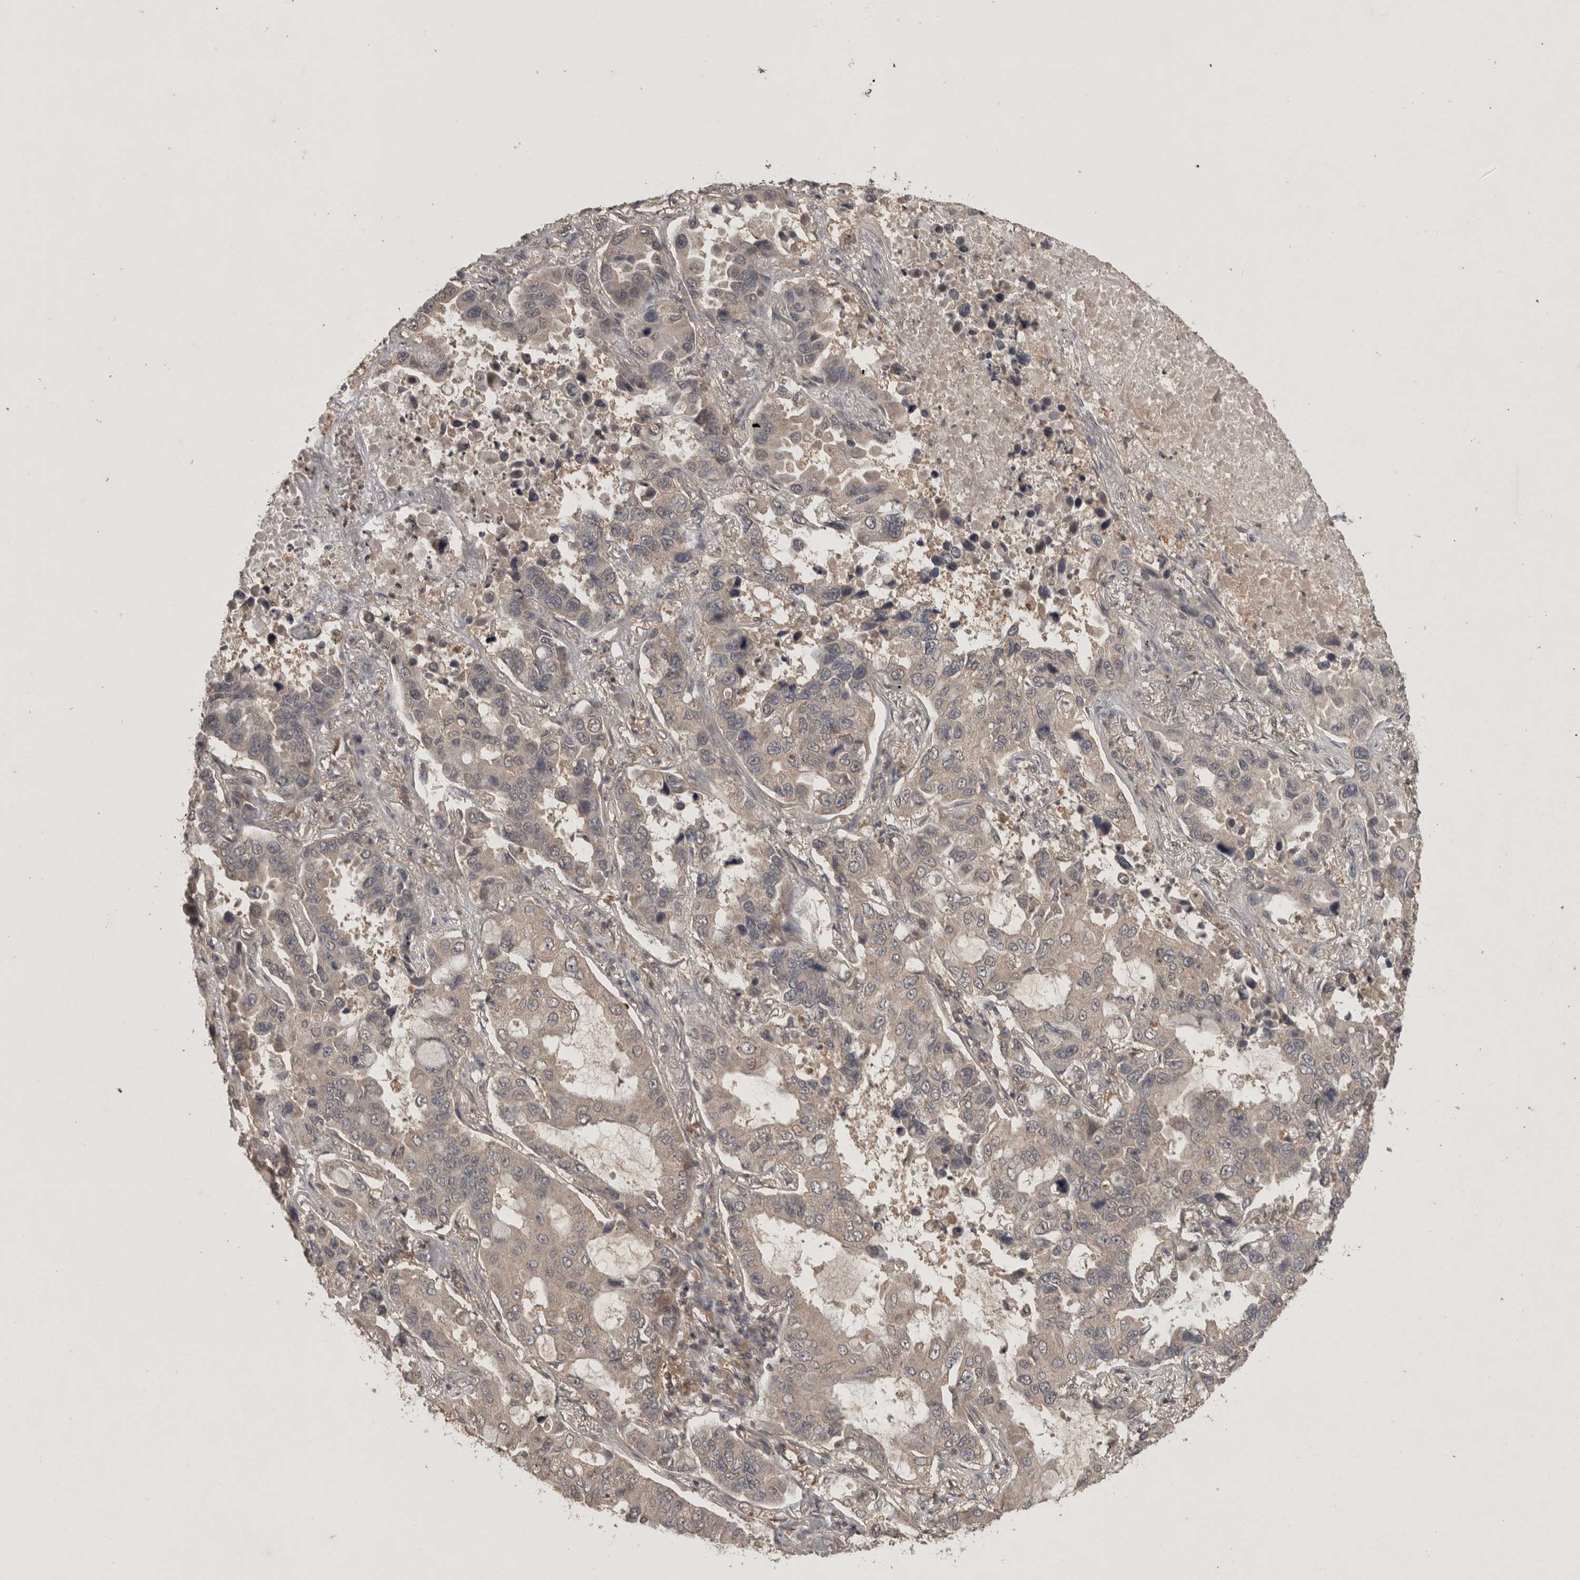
{"staining": {"intensity": "weak", "quantity": "25%-75%", "location": "cytoplasmic/membranous"}, "tissue": "lung cancer", "cell_type": "Tumor cells", "image_type": "cancer", "snomed": [{"axis": "morphology", "description": "Adenocarcinoma, NOS"}, {"axis": "topography", "description": "Lung"}], "caption": "Weak cytoplasmic/membranous staining is seen in approximately 25%-75% of tumor cells in adenocarcinoma (lung).", "gene": "ADAMTS4", "patient": {"sex": "male", "age": 64}}